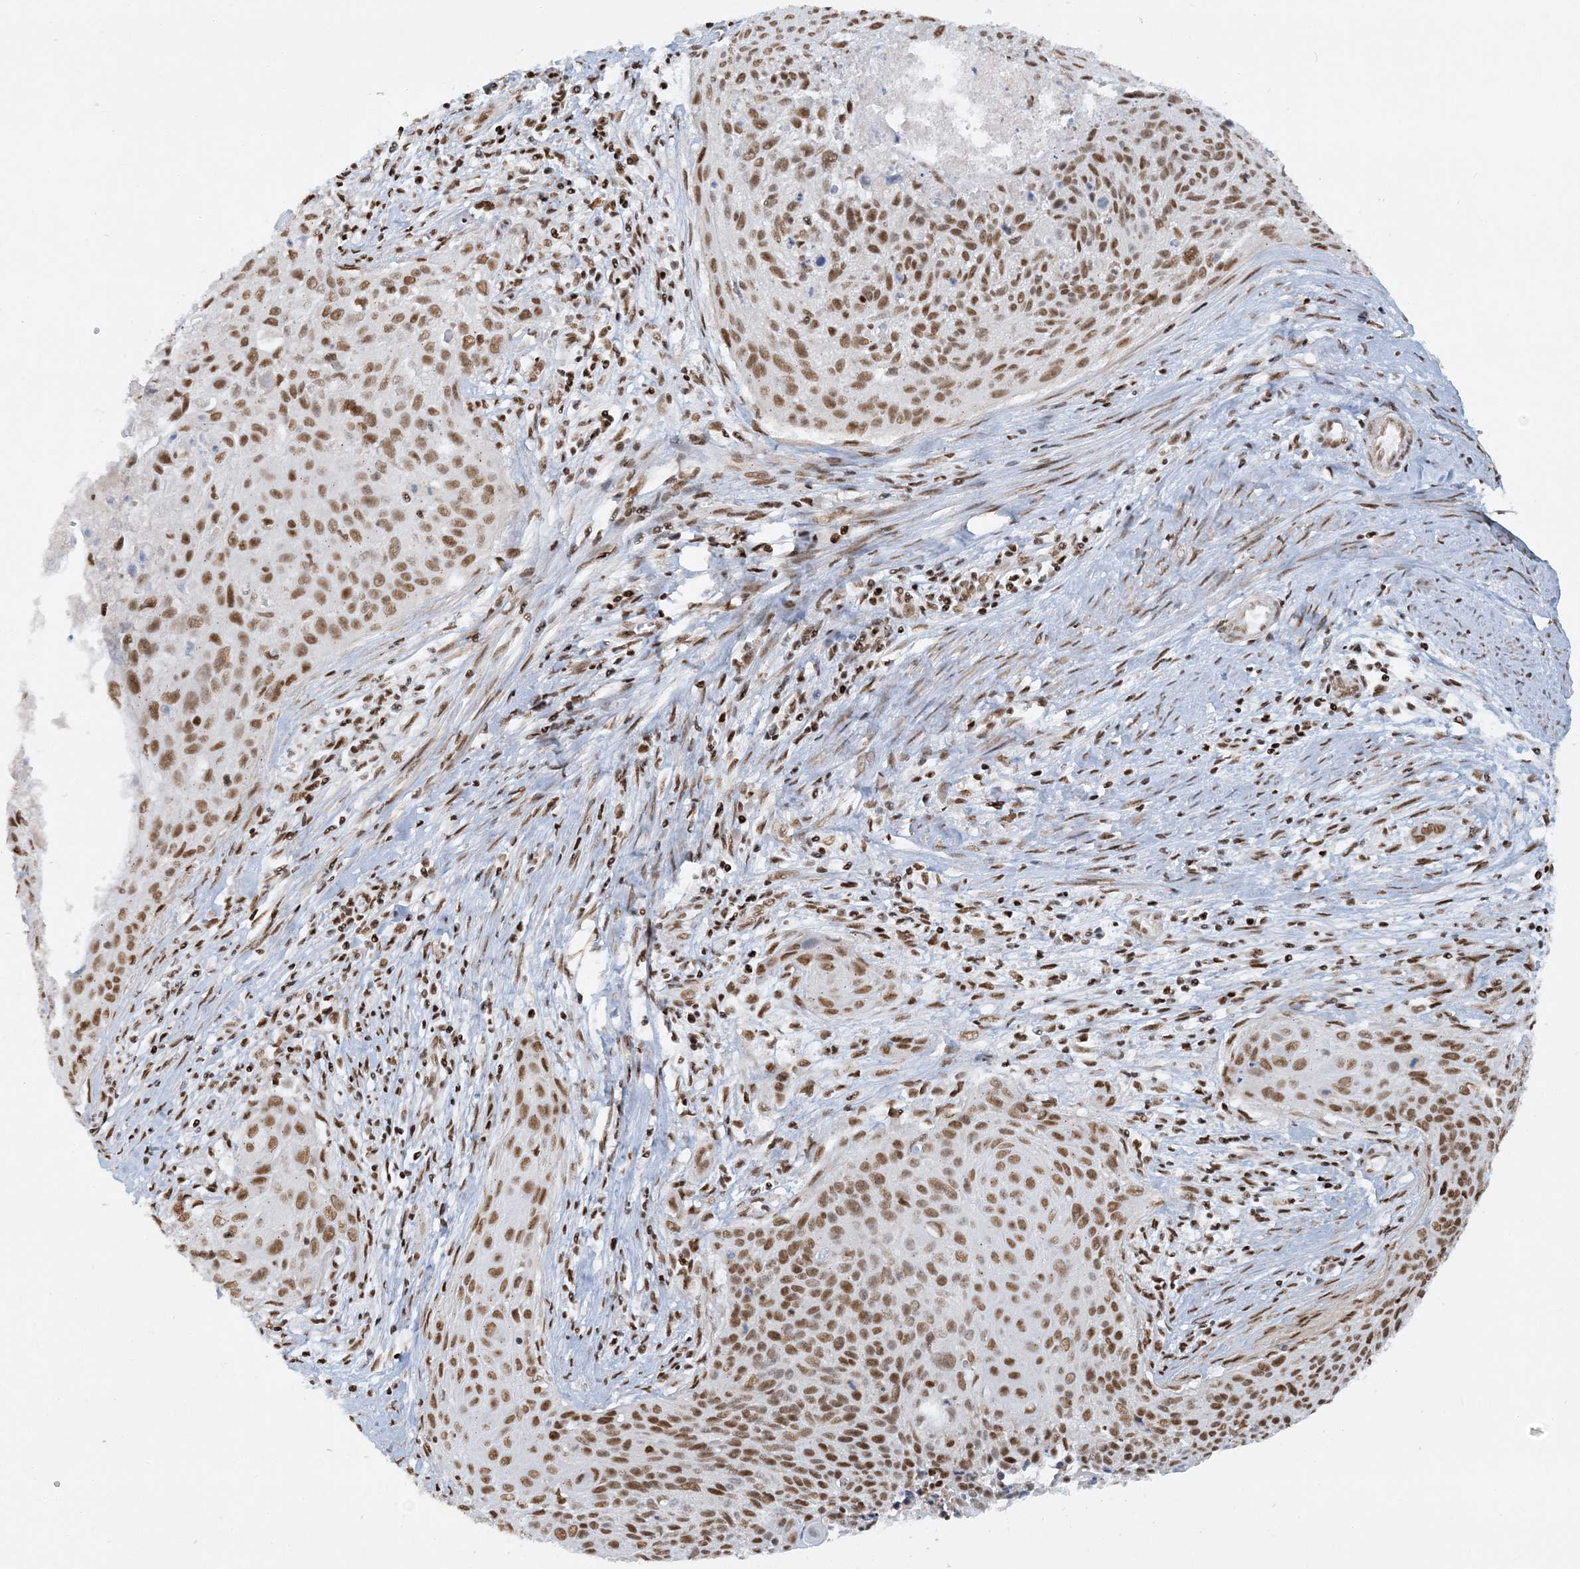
{"staining": {"intensity": "strong", "quantity": ">75%", "location": "nuclear"}, "tissue": "cervical cancer", "cell_type": "Tumor cells", "image_type": "cancer", "snomed": [{"axis": "morphology", "description": "Squamous cell carcinoma, NOS"}, {"axis": "topography", "description": "Cervix"}], "caption": "Approximately >75% of tumor cells in cervical squamous cell carcinoma demonstrate strong nuclear protein staining as visualized by brown immunohistochemical staining.", "gene": "DELE1", "patient": {"sex": "female", "age": 55}}